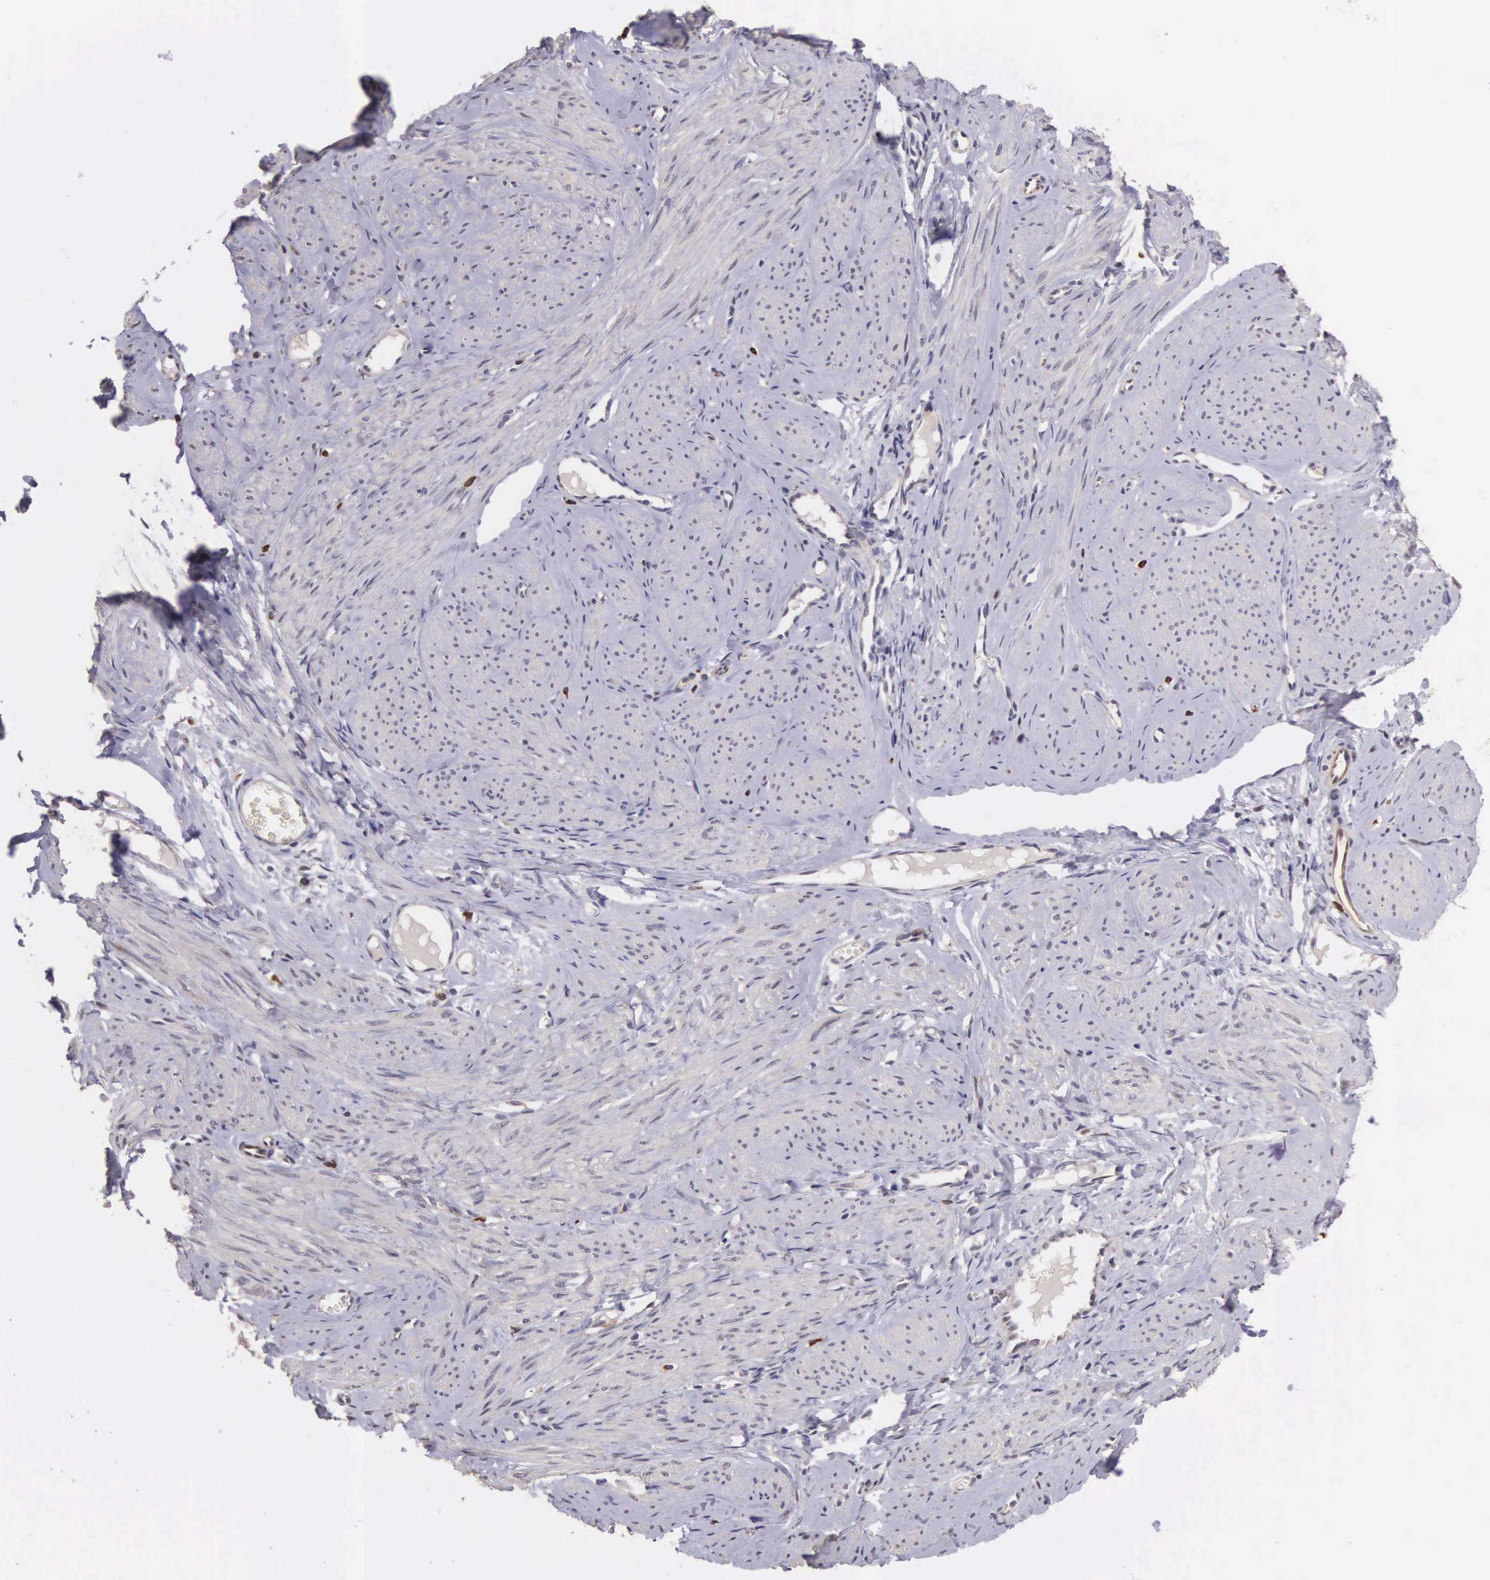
{"staining": {"intensity": "negative", "quantity": "none", "location": "none"}, "tissue": "smooth muscle", "cell_type": "Smooth muscle cells", "image_type": "normal", "snomed": [{"axis": "morphology", "description": "Normal tissue, NOS"}, {"axis": "topography", "description": "Uterus"}], "caption": "Immunohistochemical staining of unremarkable human smooth muscle shows no significant staining in smooth muscle cells. Brightfield microscopy of immunohistochemistry (IHC) stained with DAB (brown) and hematoxylin (blue), captured at high magnification.", "gene": "CDC45", "patient": {"sex": "female", "age": 45}}